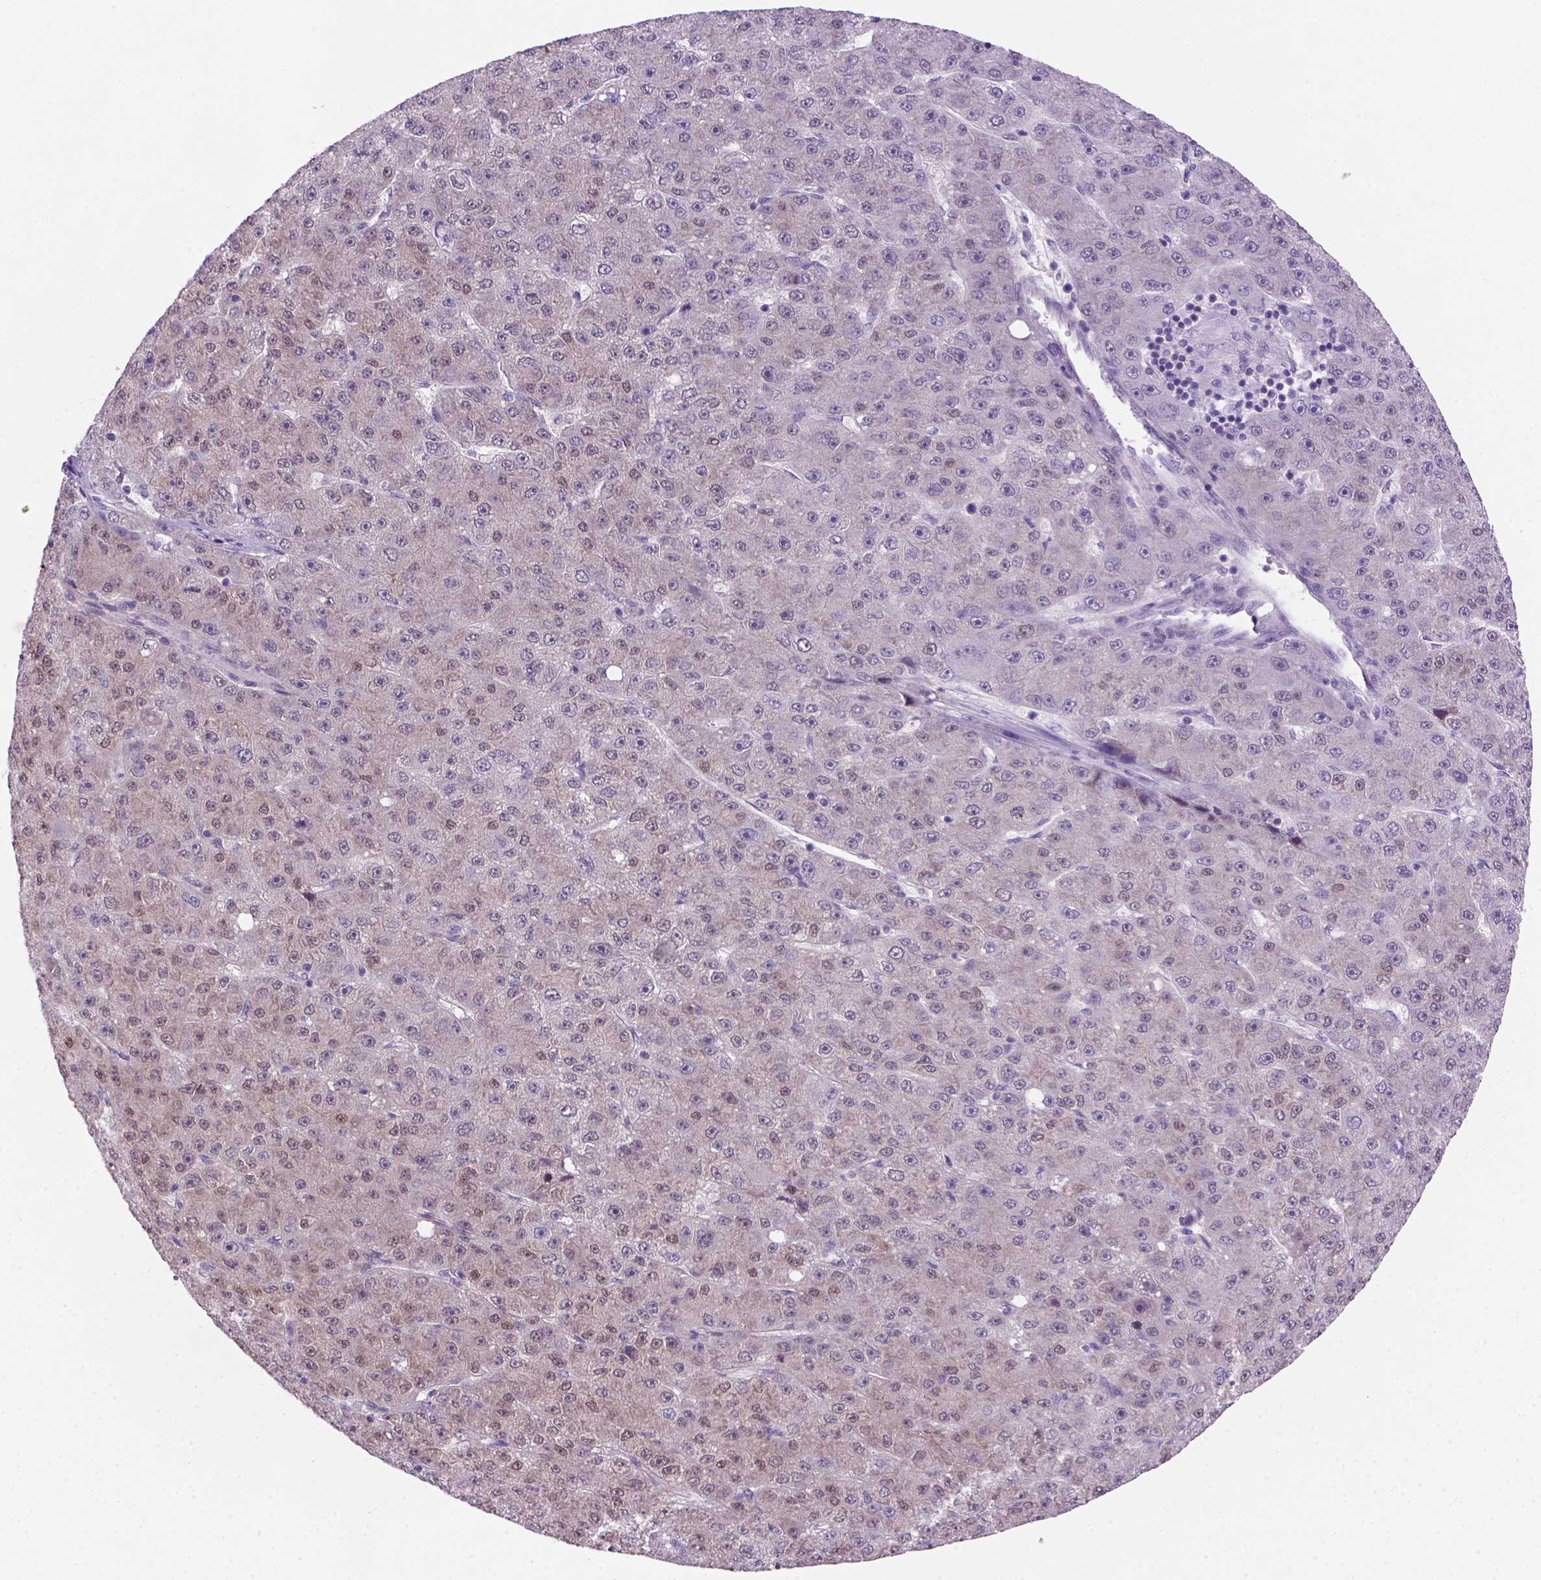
{"staining": {"intensity": "moderate", "quantity": "25%-75%", "location": "nuclear"}, "tissue": "liver cancer", "cell_type": "Tumor cells", "image_type": "cancer", "snomed": [{"axis": "morphology", "description": "Carcinoma, Hepatocellular, NOS"}, {"axis": "topography", "description": "Liver"}], "caption": "Liver cancer (hepatocellular carcinoma) stained with a protein marker demonstrates moderate staining in tumor cells.", "gene": "MGMT", "patient": {"sex": "male", "age": 67}}